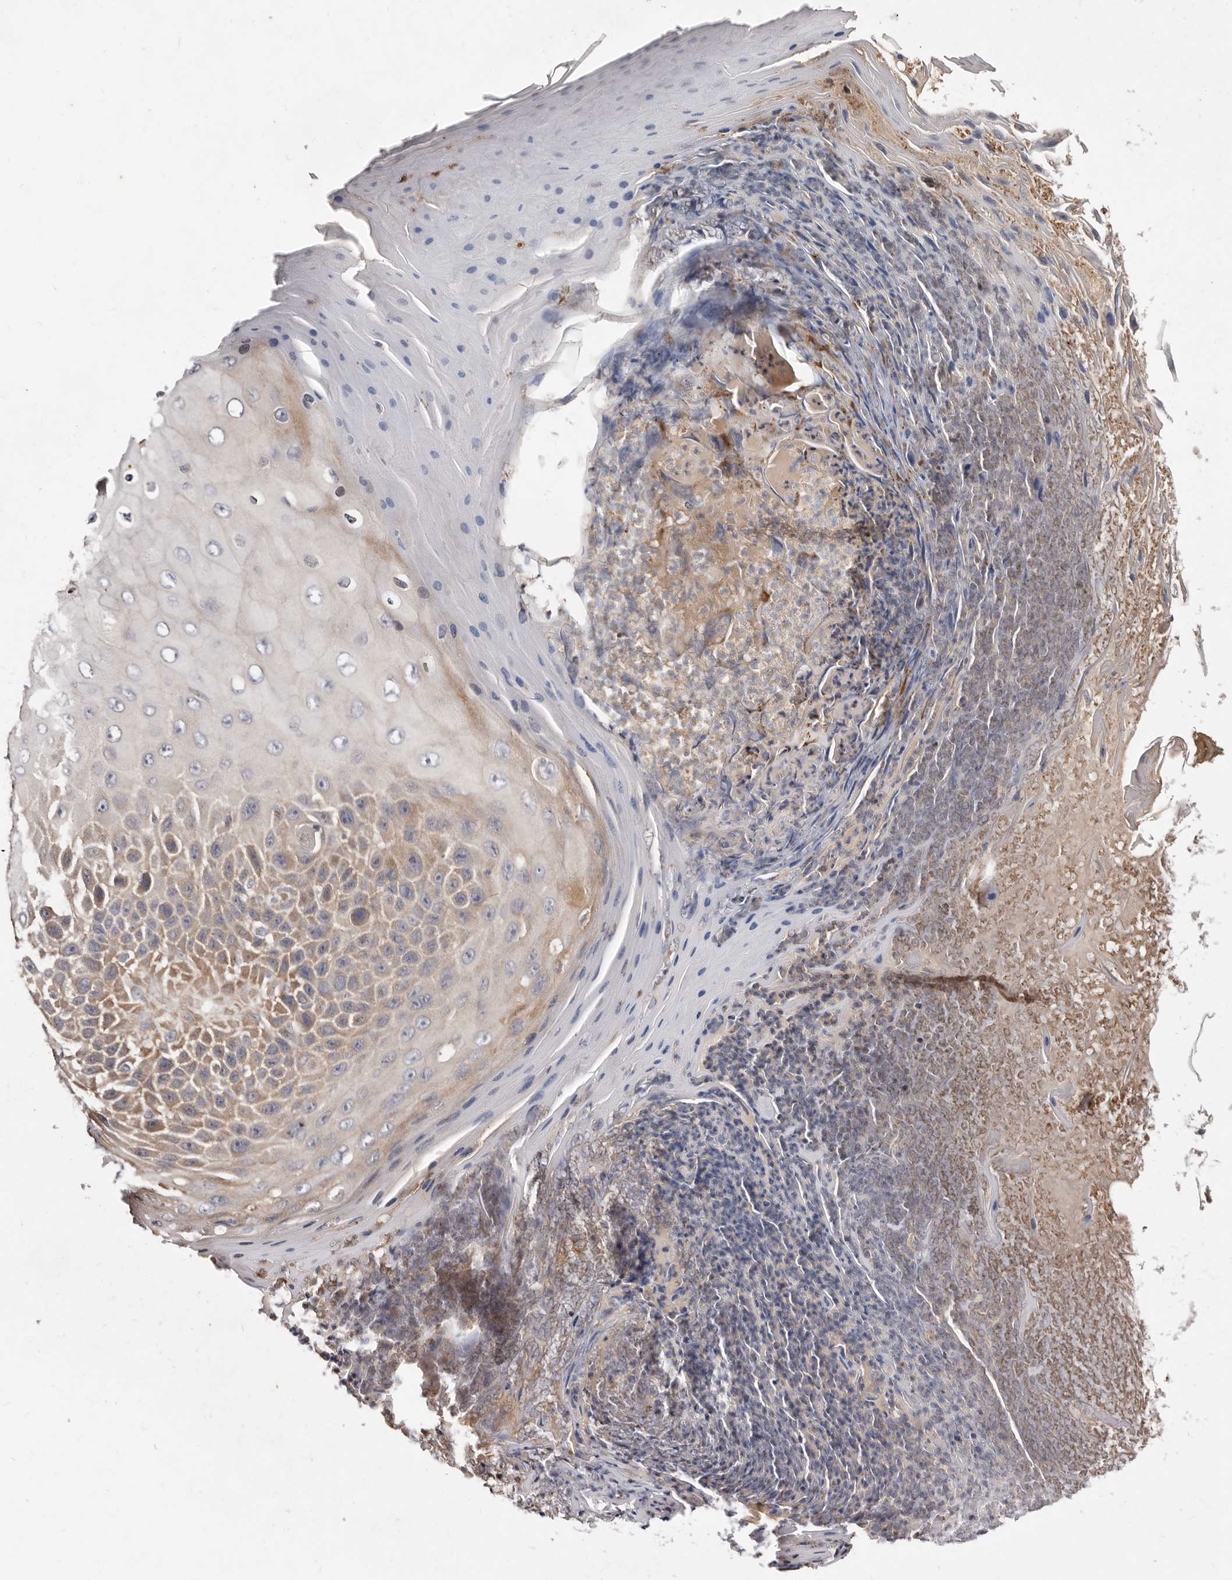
{"staining": {"intensity": "moderate", "quantity": "25%-75%", "location": "cytoplasmic/membranous"}, "tissue": "skin cancer", "cell_type": "Tumor cells", "image_type": "cancer", "snomed": [{"axis": "morphology", "description": "Squamous cell carcinoma, NOS"}, {"axis": "topography", "description": "Skin"}], "caption": "Skin cancer (squamous cell carcinoma) was stained to show a protein in brown. There is medium levels of moderate cytoplasmic/membranous positivity in about 25%-75% of tumor cells.", "gene": "DACT2", "patient": {"sex": "female", "age": 88}}